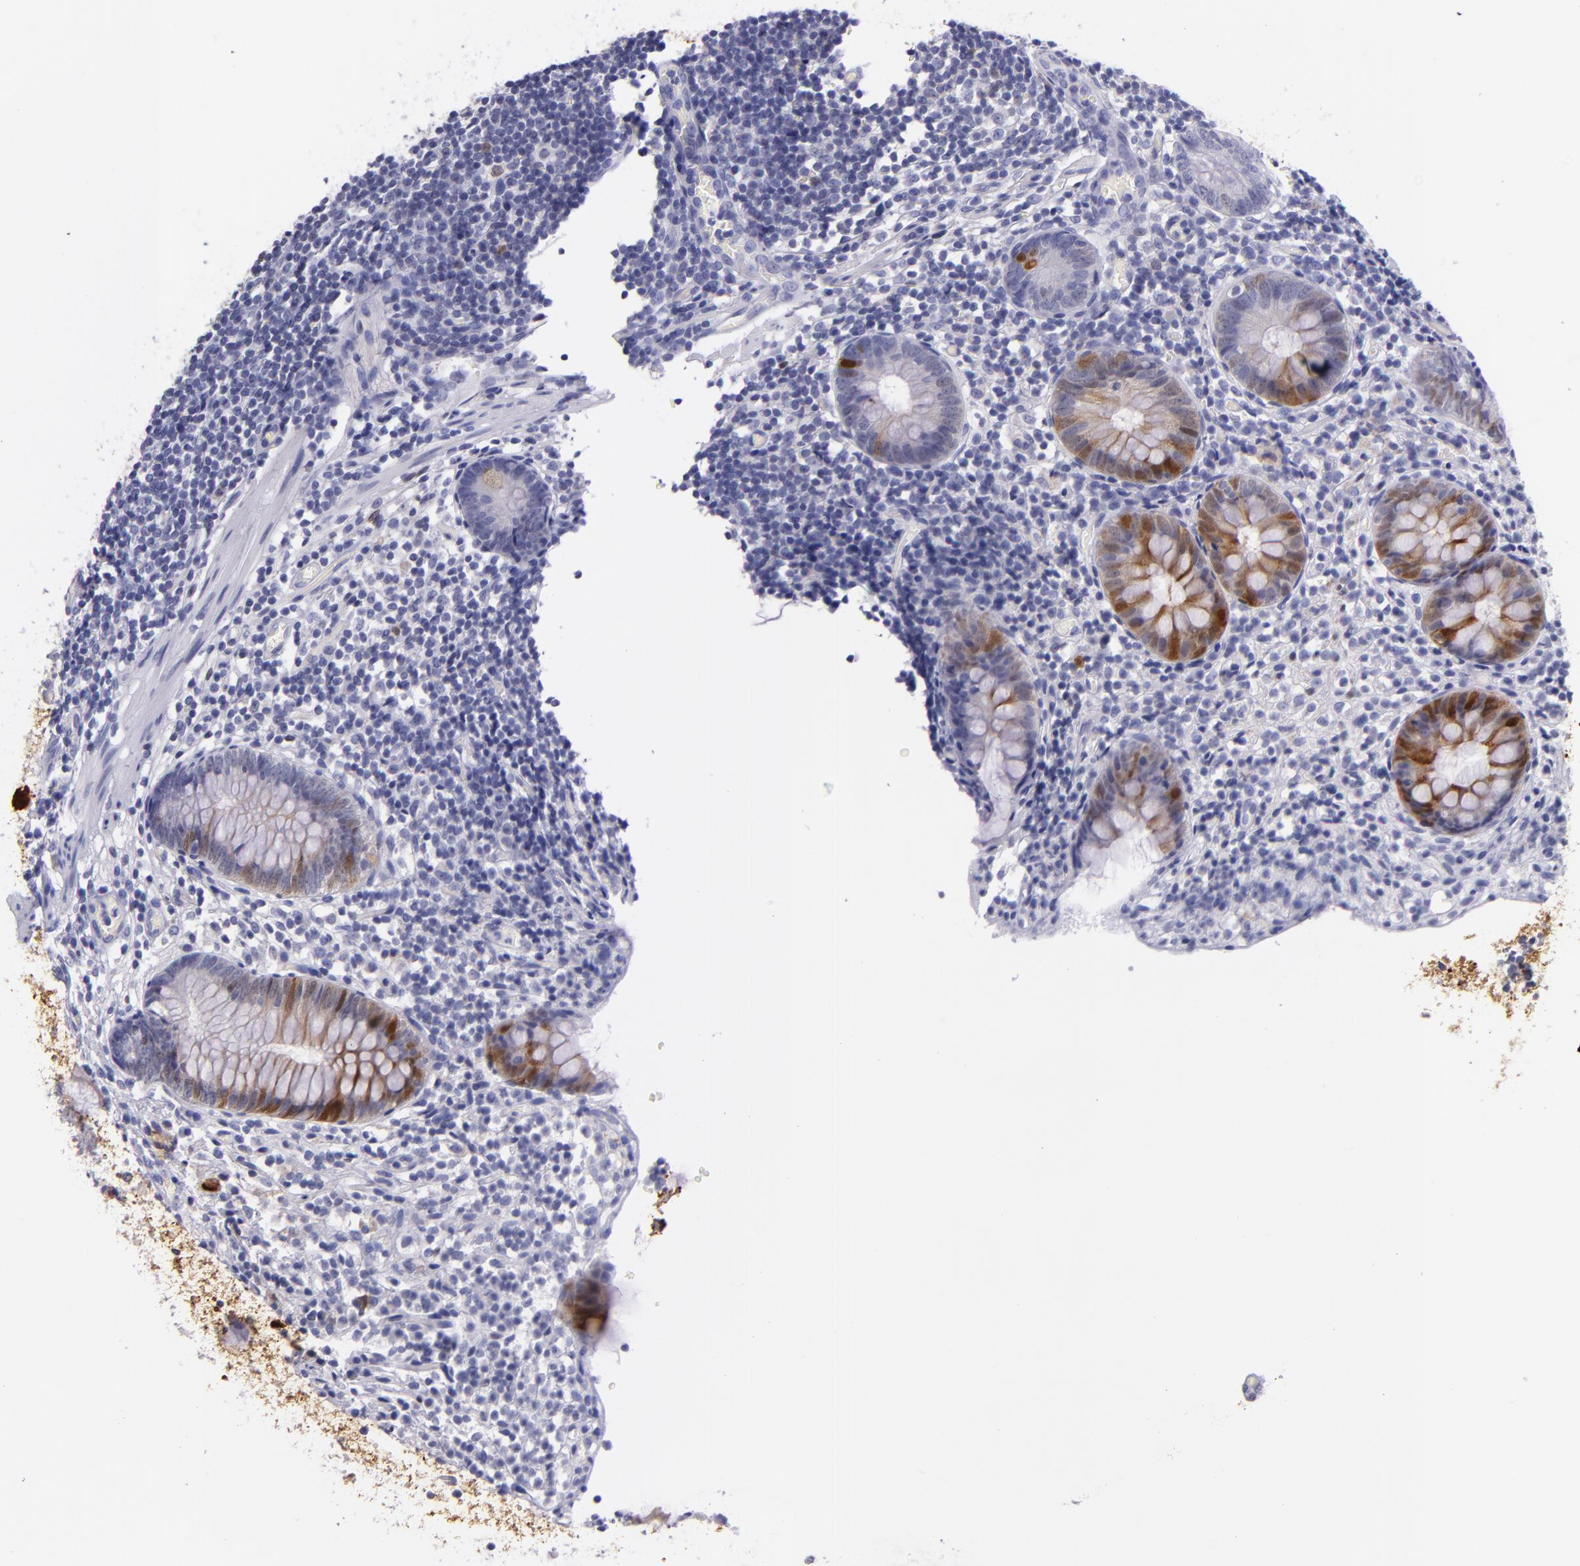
{"staining": {"intensity": "moderate", "quantity": "<25%", "location": "cytoplasmic/membranous,nuclear"}, "tissue": "appendix", "cell_type": "Glandular cells", "image_type": "normal", "snomed": [{"axis": "morphology", "description": "Normal tissue, NOS"}, {"axis": "topography", "description": "Appendix"}], "caption": "This histopathology image exhibits unremarkable appendix stained with immunohistochemistry (IHC) to label a protein in brown. The cytoplasmic/membranous,nuclear of glandular cells show moderate positivity for the protein. Nuclei are counter-stained blue.", "gene": "MT1A", "patient": {"sex": "male", "age": 38}}